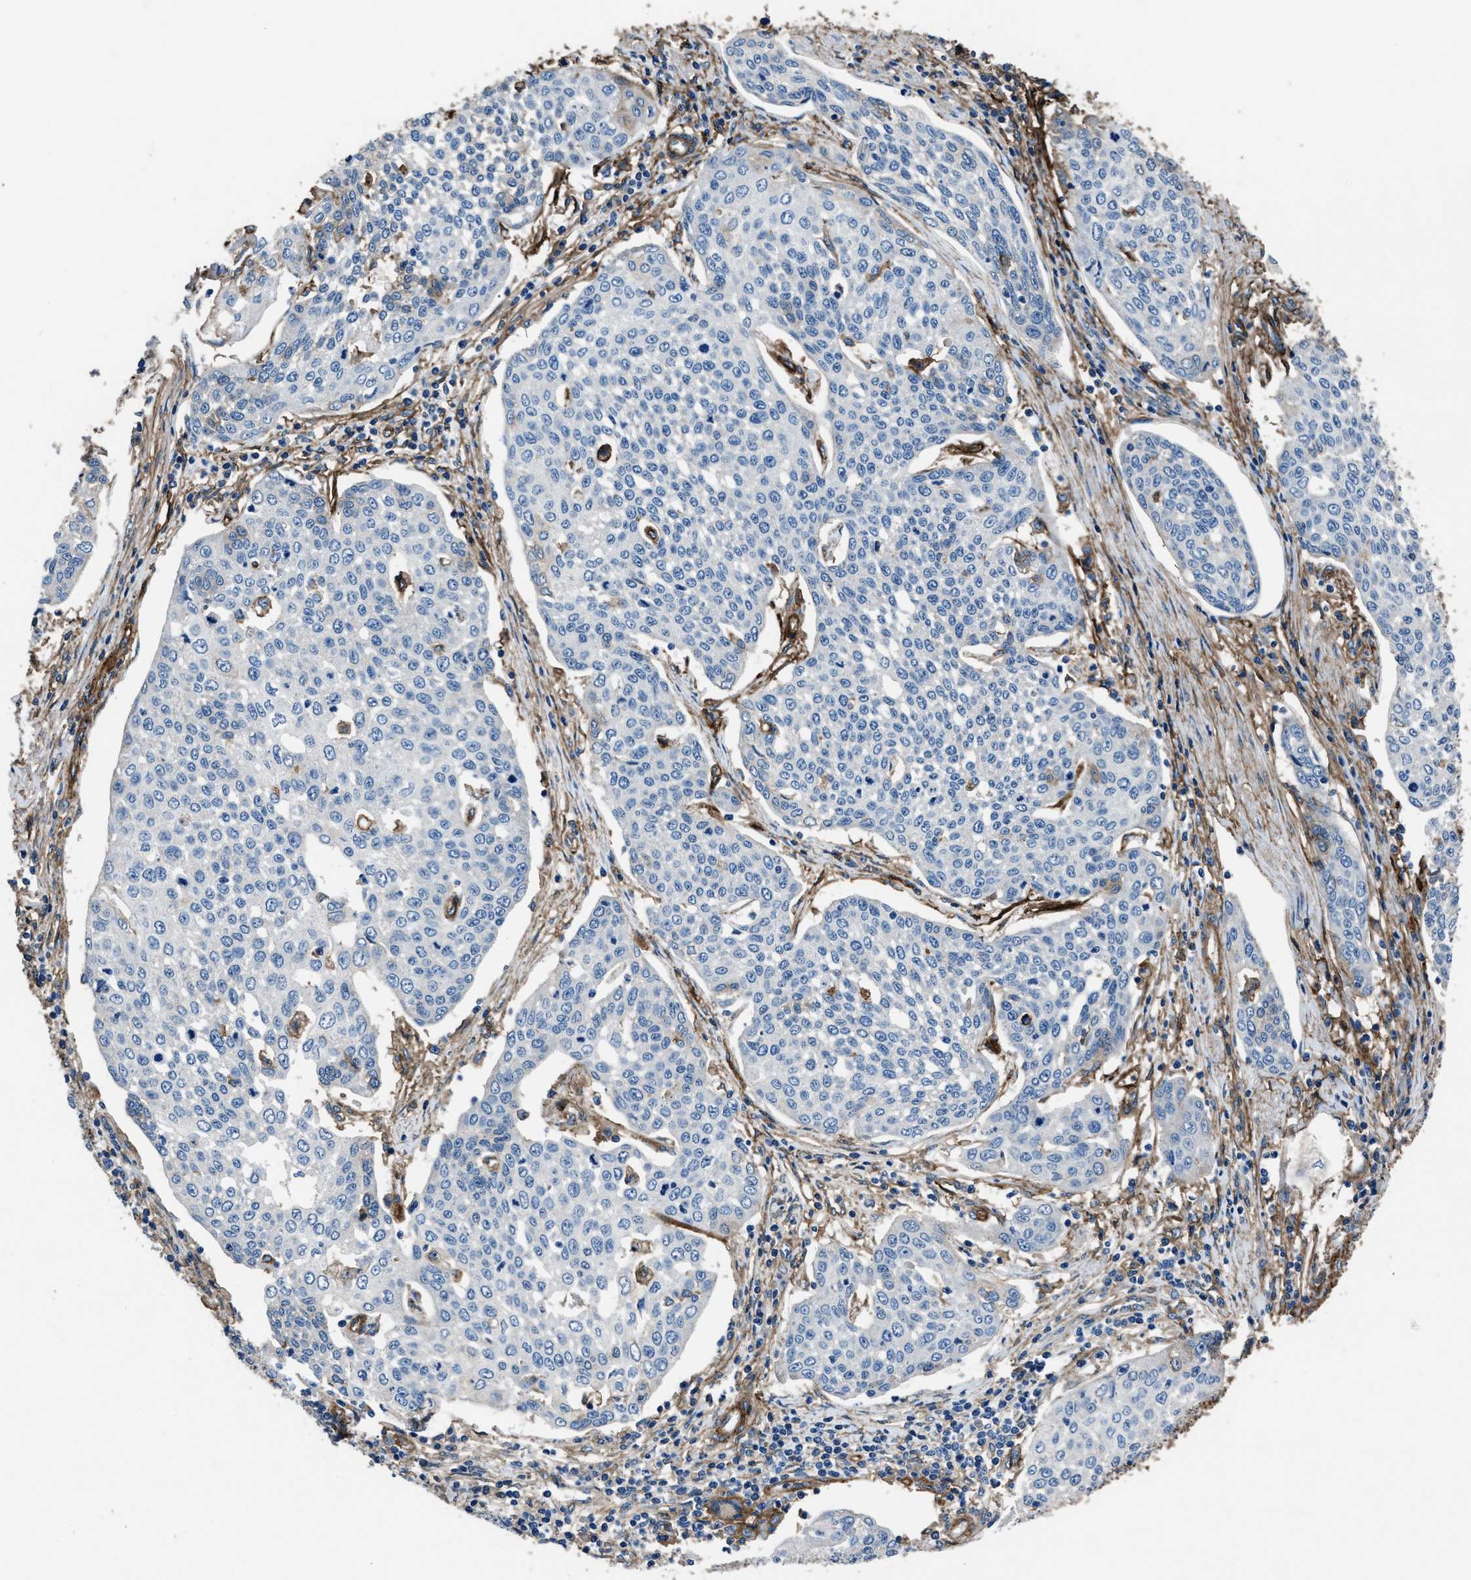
{"staining": {"intensity": "negative", "quantity": "none", "location": "none"}, "tissue": "cervical cancer", "cell_type": "Tumor cells", "image_type": "cancer", "snomed": [{"axis": "morphology", "description": "Squamous cell carcinoma, NOS"}, {"axis": "topography", "description": "Cervix"}], "caption": "The photomicrograph shows no significant positivity in tumor cells of cervical squamous cell carcinoma. Brightfield microscopy of immunohistochemistry stained with DAB (3,3'-diaminobenzidine) (brown) and hematoxylin (blue), captured at high magnification.", "gene": "CD276", "patient": {"sex": "female", "age": 34}}